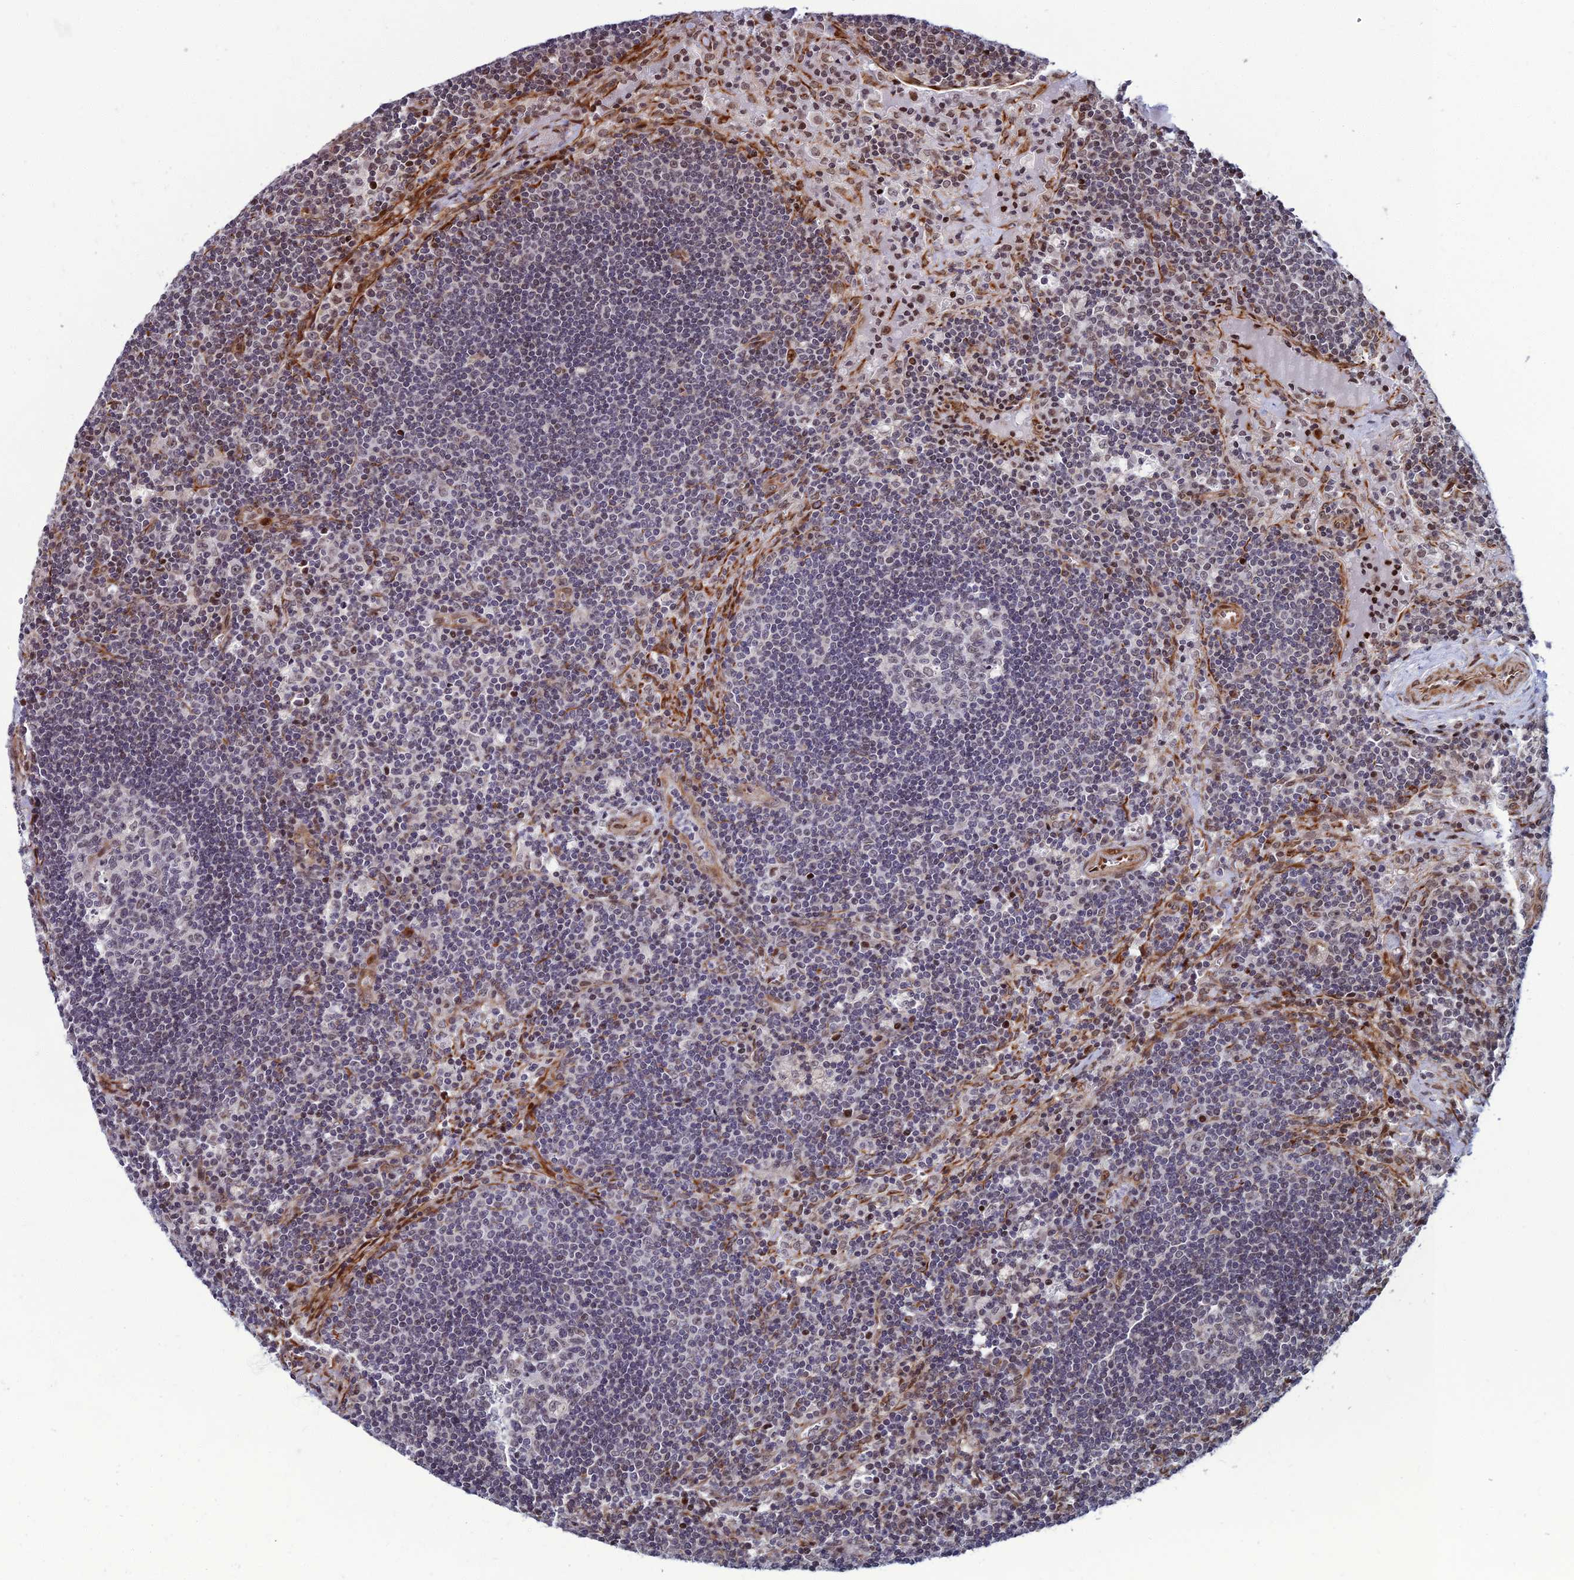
{"staining": {"intensity": "moderate", "quantity": "25%-75%", "location": "nuclear"}, "tissue": "lymph node", "cell_type": "Germinal center cells", "image_type": "normal", "snomed": [{"axis": "morphology", "description": "Normal tissue, NOS"}, {"axis": "topography", "description": "Lymph node"}], "caption": "Protein staining demonstrates moderate nuclear staining in about 25%-75% of germinal center cells in normal lymph node.", "gene": "ZNF668", "patient": {"sex": "male", "age": 58}}